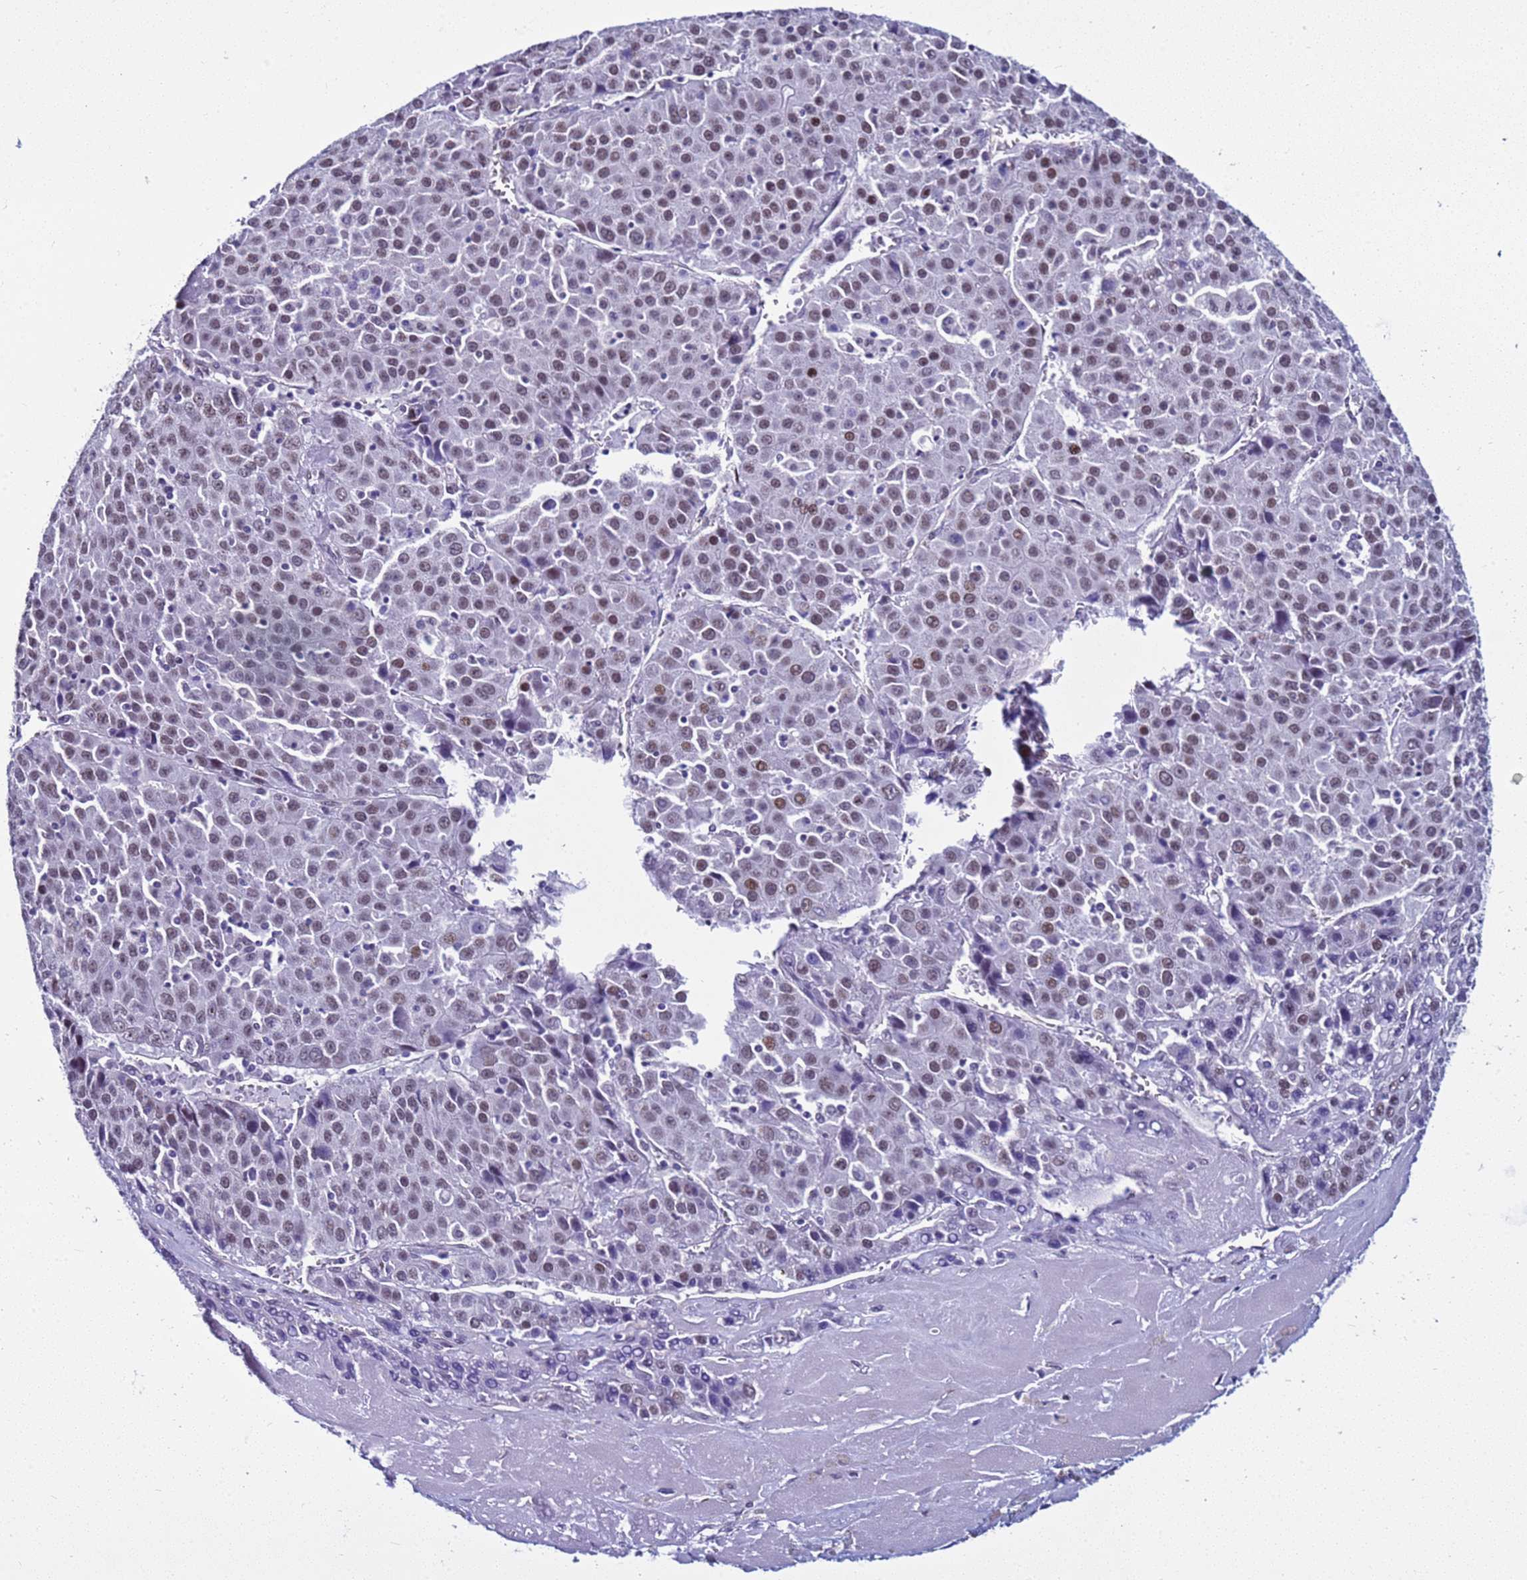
{"staining": {"intensity": "weak", "quantity": "25%-75%", "location": "nuclear"}, "tissue": "liver cancer", "cell_type": "Tumor cells", "image_type": "cancer", "snomed": [{"axis": "morphology", "description": "Carcinoma, Hepatocellular, NOS"}, {"axis": "topography", "description": "Liver"}], "caption": "Approximately 25%-75% of tumor cells in liver cancer exhibit weak nuclear protein expression as visualized by brown immunohistochemical staining.", "gene": "LRRC10B", "patient": {"sex": "female", "age": 53}}